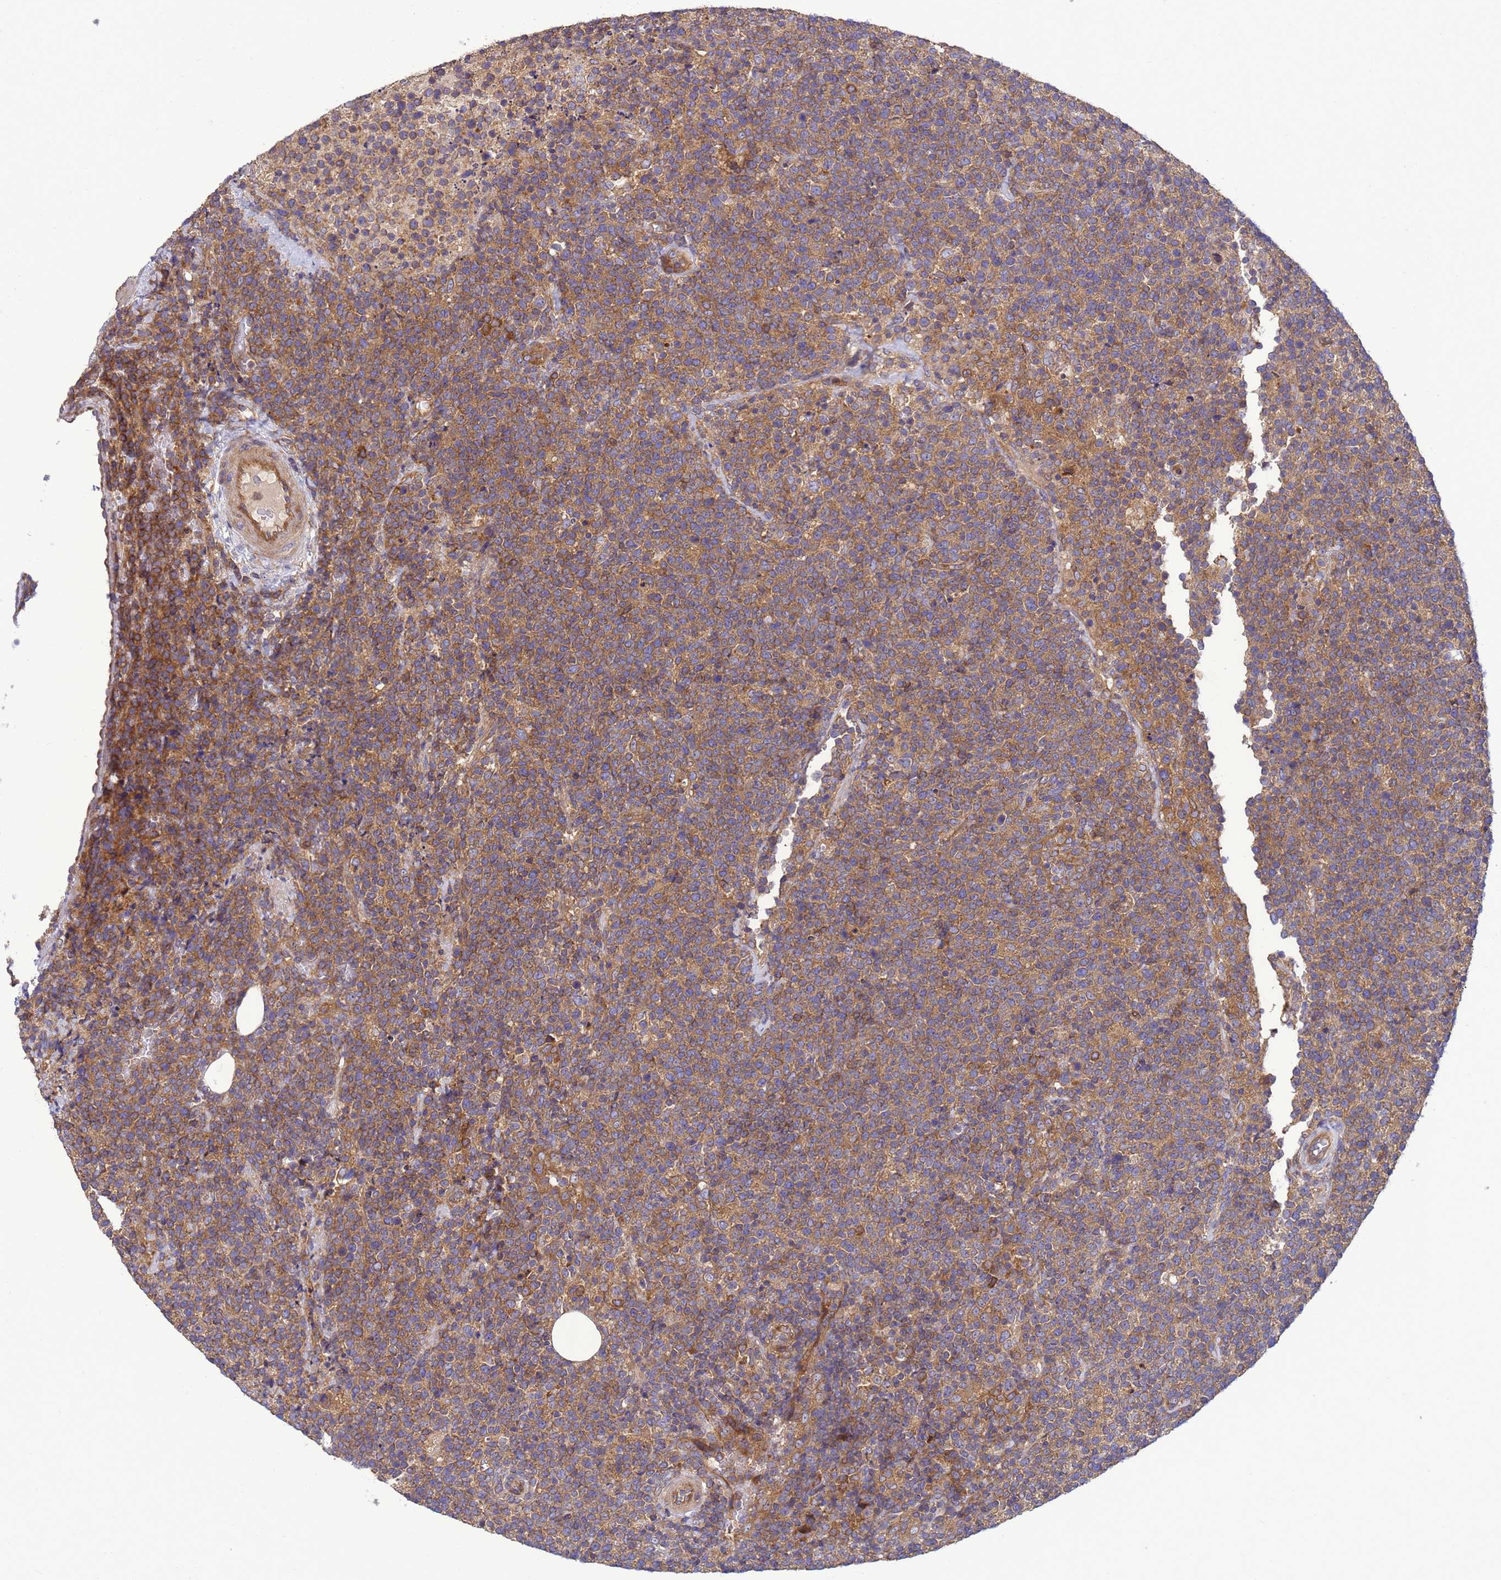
{"staining": {"intensity": "moderate", "quantity": ">75%", "location": "cytoplasmic/membranous"}, "tissue": "lymphoma", "cell_type": "Tumor cells", "image_type": "cancer", "snomed": [{"axis": "morphology", "description": "Malignant lymphoma, non-Hodgkin's type, High grade"}, {"axis": "topography", "description": "Lymph node"}], "caption": "Protein expression analysis of malignant lymphoma, non-Hodgkin's type (high-grade) exhibits moderate cytoplasmic/membranous expression in about >75% of tumor cells. (Brightfield microscopy of DAB IHC at high magnification).", "gene": "BECN1", "patient": {"sex": "male", "age": 61}}